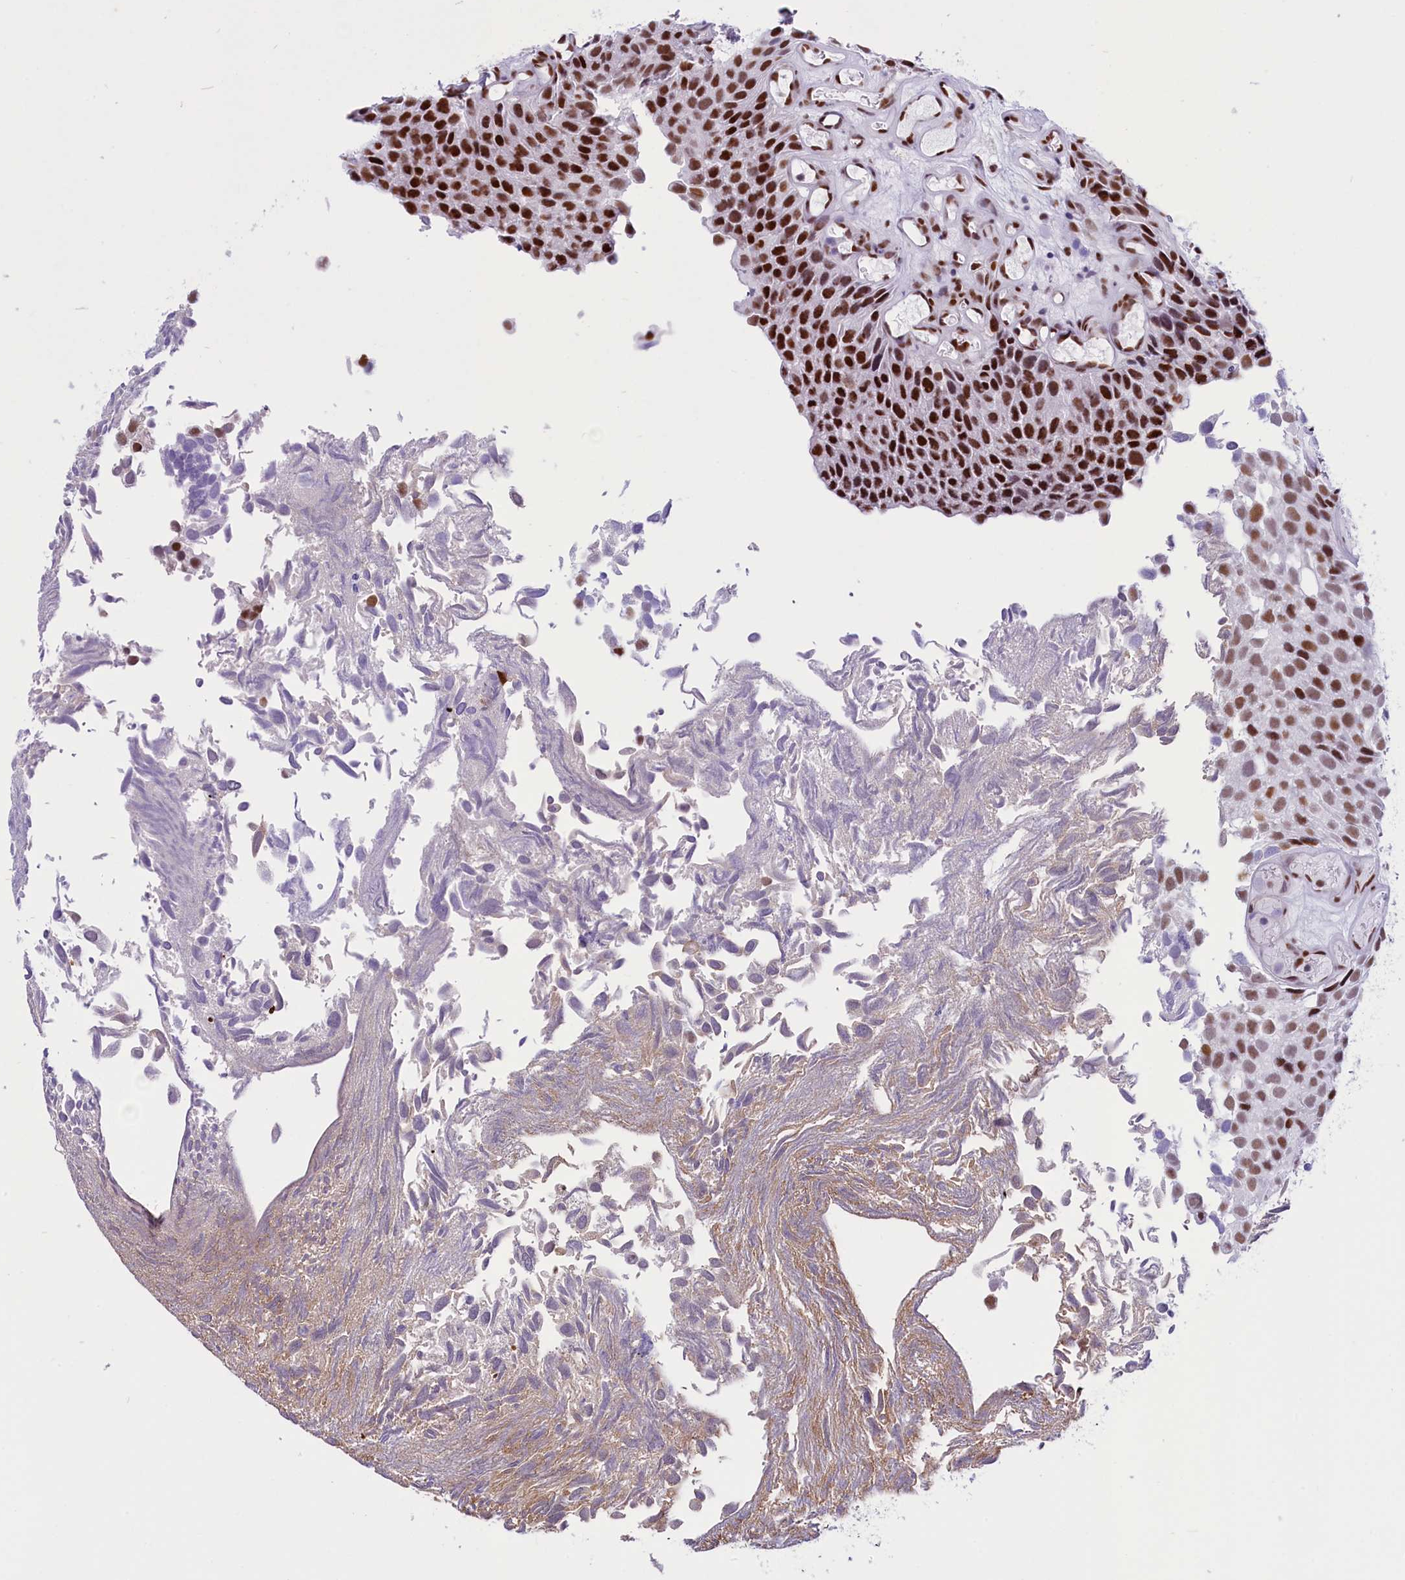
{"staining": {"intensity": "strong", "quantity": "<25%", "location": "nuclear"}, "tissue": "urothelial cancer", "cell_type": "Tumor cells", "image_type": "cancer", "snomed": [{"axis": "morphology", "description": "Urothelial carcinoma, Low grade"}, {"axis": "topography", "description": "Urinary bladder"}], "caption": "Brown immunohistochemical staining in low-grade urothelial carcinoma demonstrates strong nuclear positivity in about <25% of tumor cells. (DAB (3,3'-diaminobenzidine) IHC with brightfield microscopy, high magnification).", "gene": "RPS6KB1", "patient": {"sex": "male", "age": 89}}